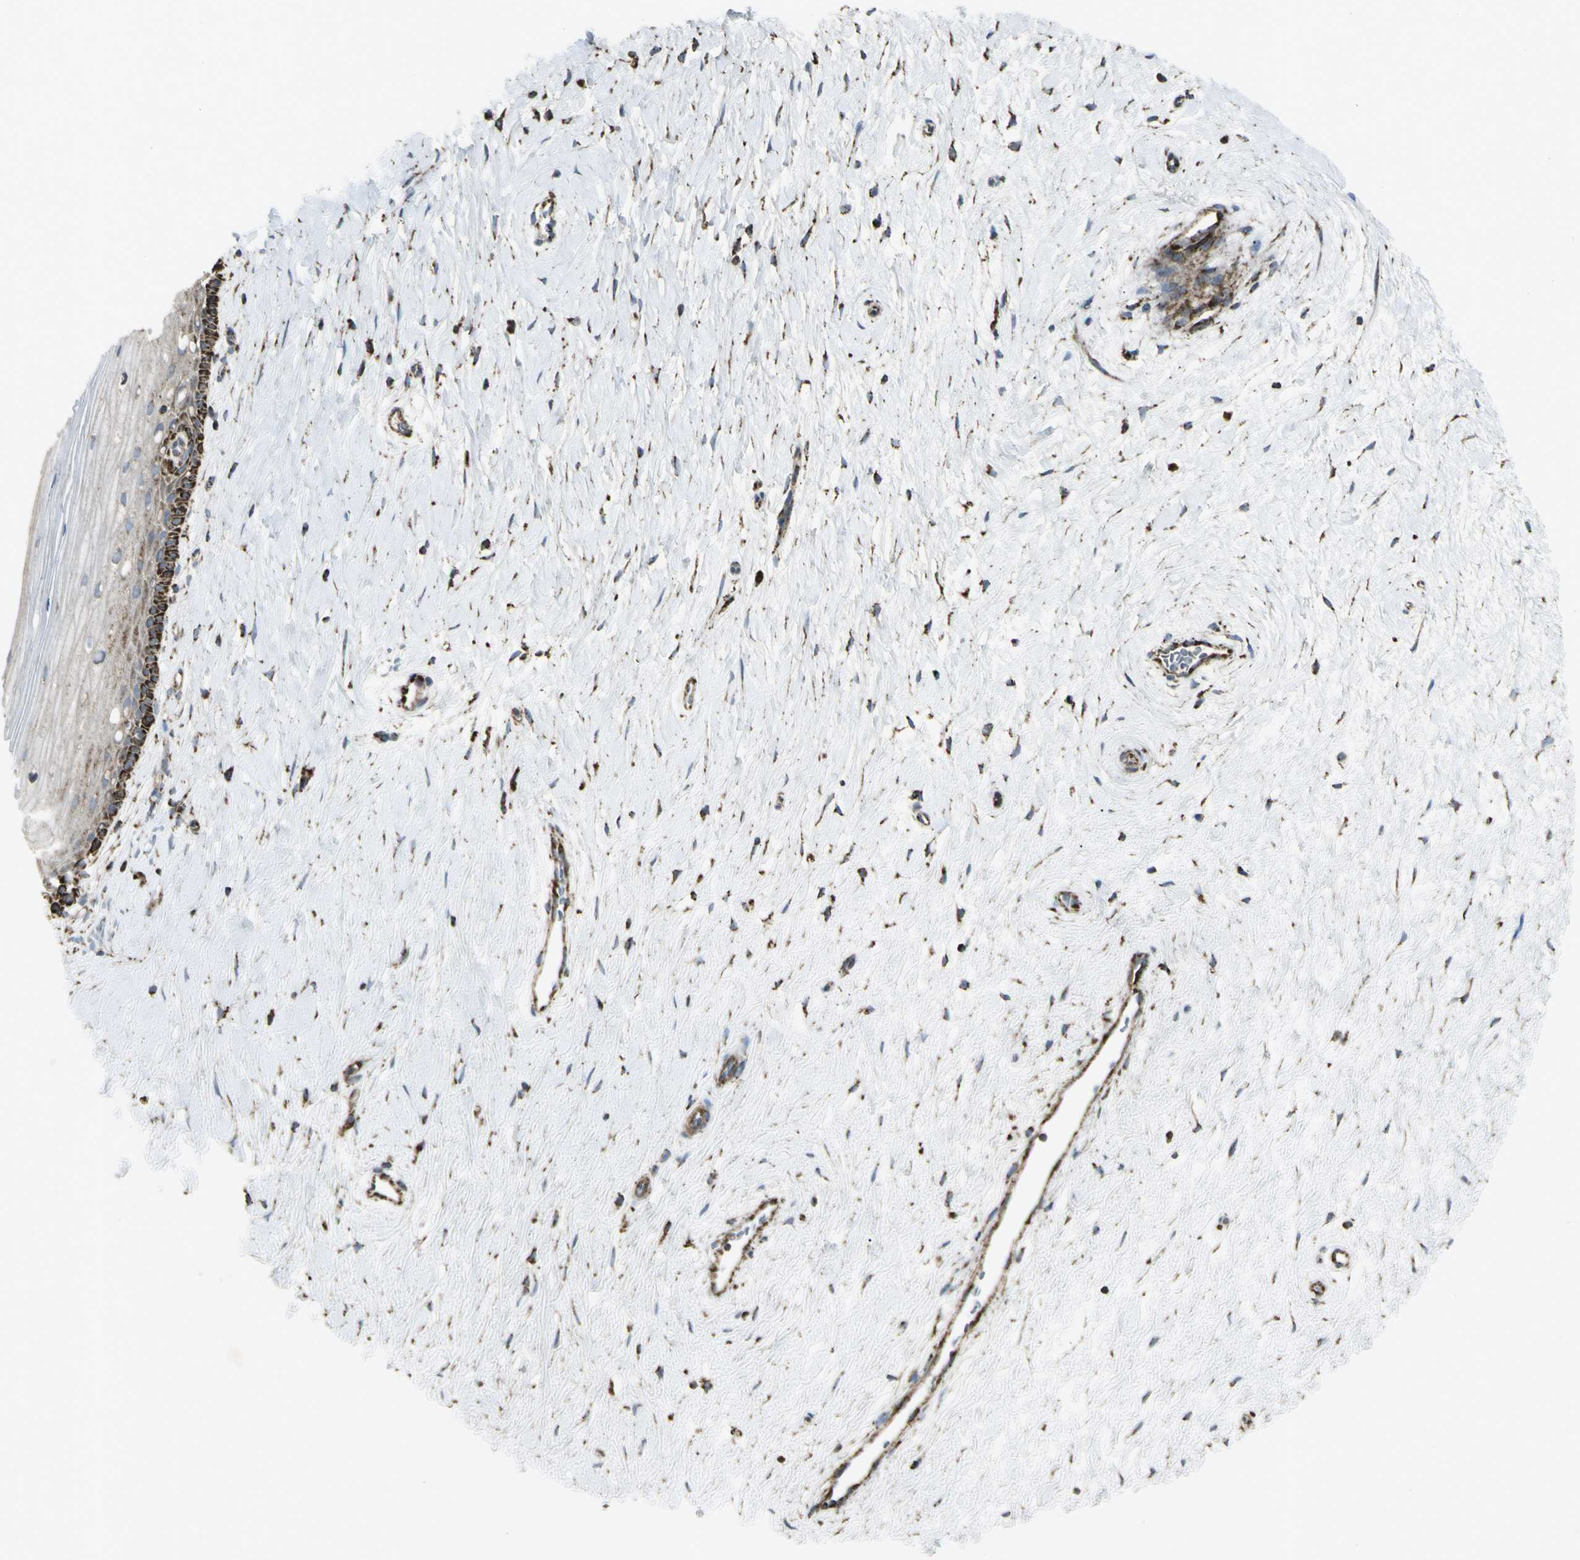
{"staining": {"intensity": "strong", "quantity": ">75%", "location": "cytoplasmic/membranous"}, "tissue": "cervix", "cell_type": "Glandular cells", "image_type": "normal", "snomed": [{"axis": "morphology", "description": "Normal tissue, NOS"}, {"axis": "topography", "description": "Cervix"}], "caption": "Cervix was stained to show a protein in brown. There is high levels of strong cytoplasmic/membranous expression in approximately >75% of glandular cells.", "gene": "CYB5R1", "patient": {"sex": "female", "age": 39}}